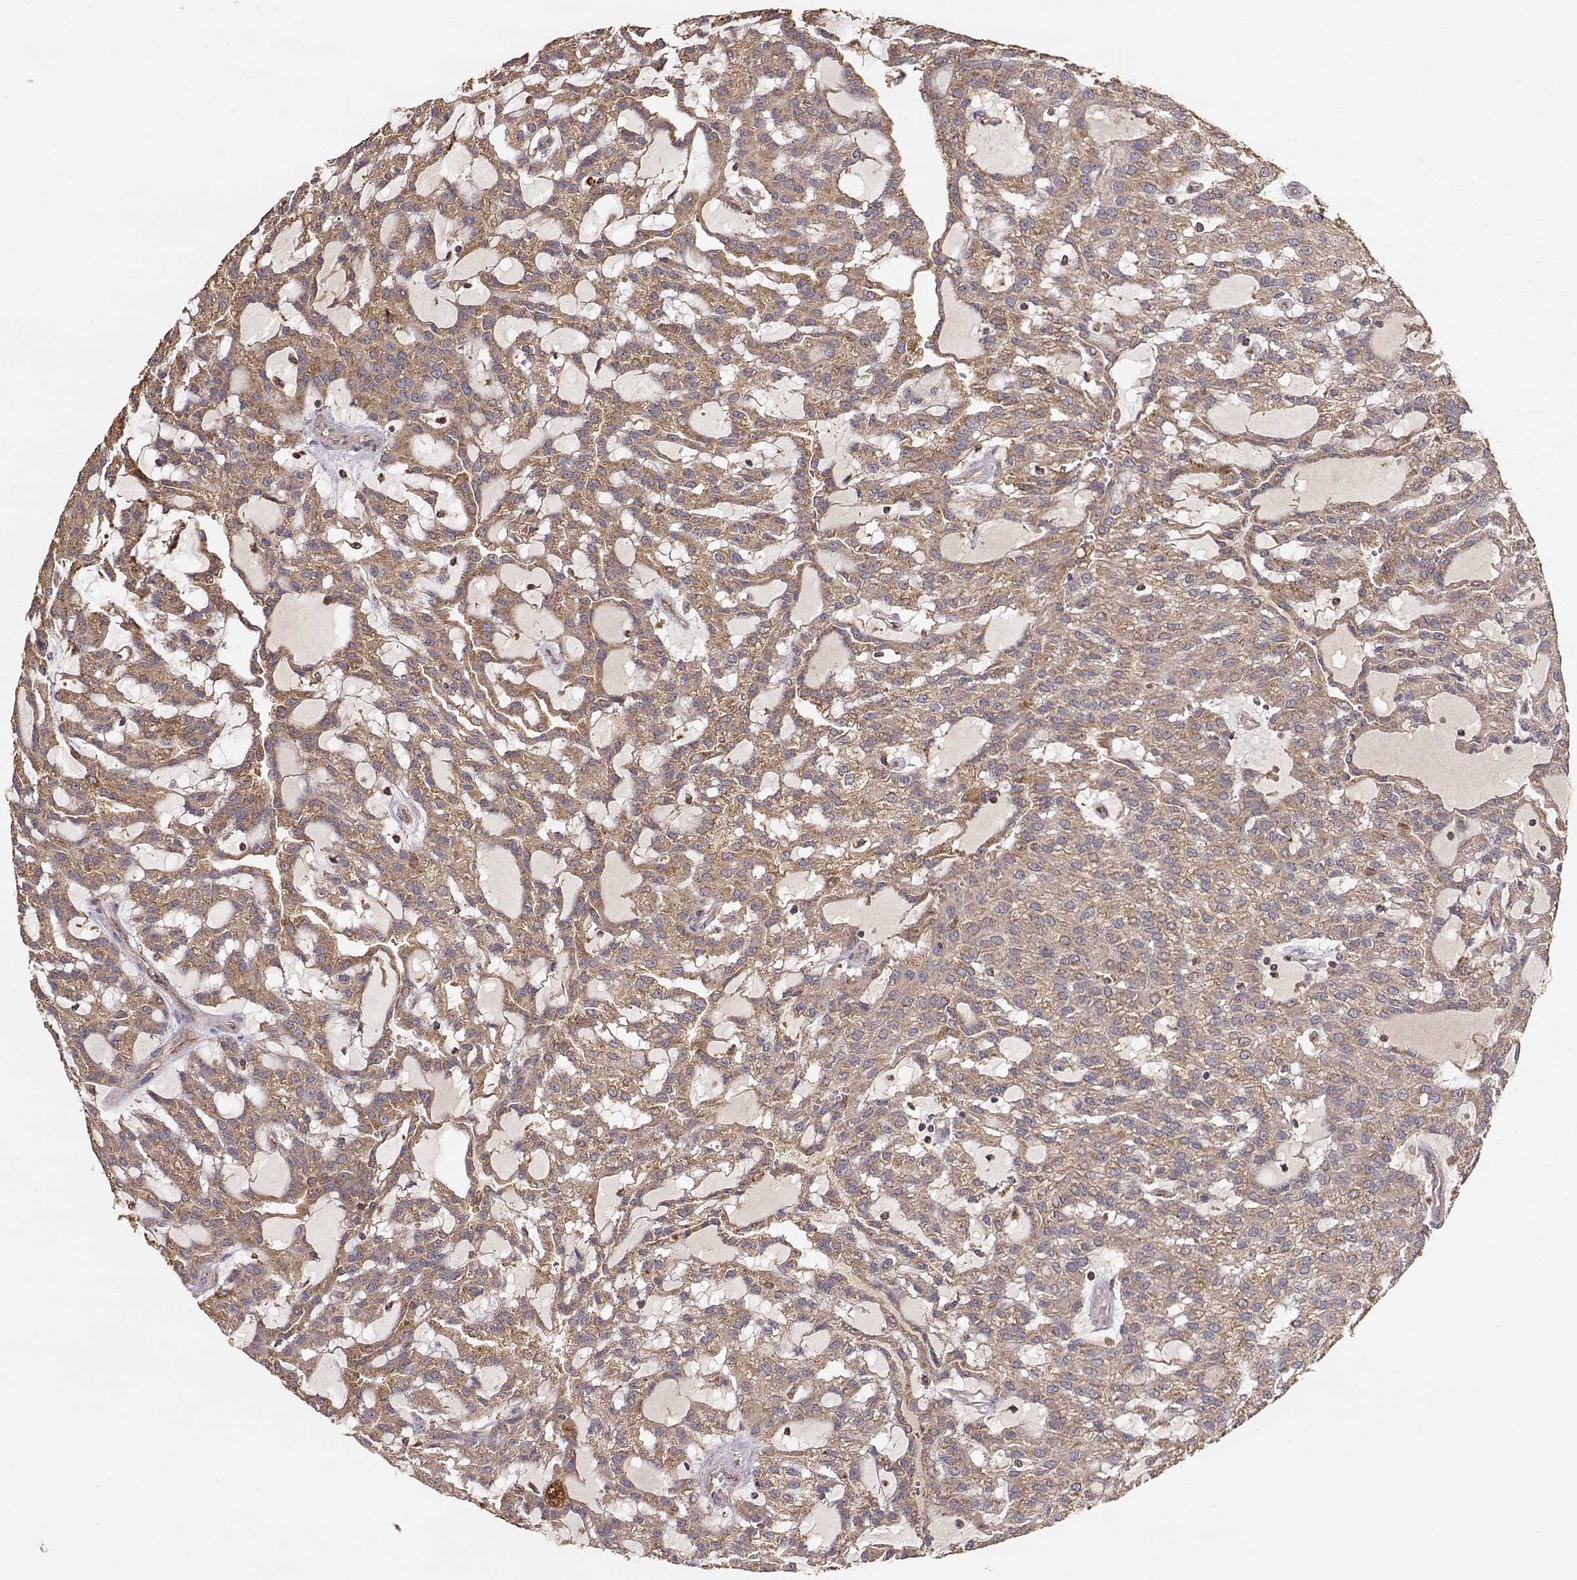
{"staining": {"intensity": "moderate", "quantity": ">75%", "location": "cytoplasmic/membranous"}, "tissue": "renal cancer", "cell_type": "Tumor cells", "image_type": "cancer", "snomed": [{"axis": "morphology", "description": "Adenocarcinoma, NOS"}, {"axis": "topography", "description": "Kidney"}], "caption": "Immunohistochemistry image of neoplastic tissue: human renal cancer stained using IHC displays medium levels of moderate protein expression localized specifically in the cytoplasmic/membranous of tumor cells, appearing as a cytoplasmic/membranous brown color.", "gene": "TARS3", "patient": {"sex": "male", "age": 63}}